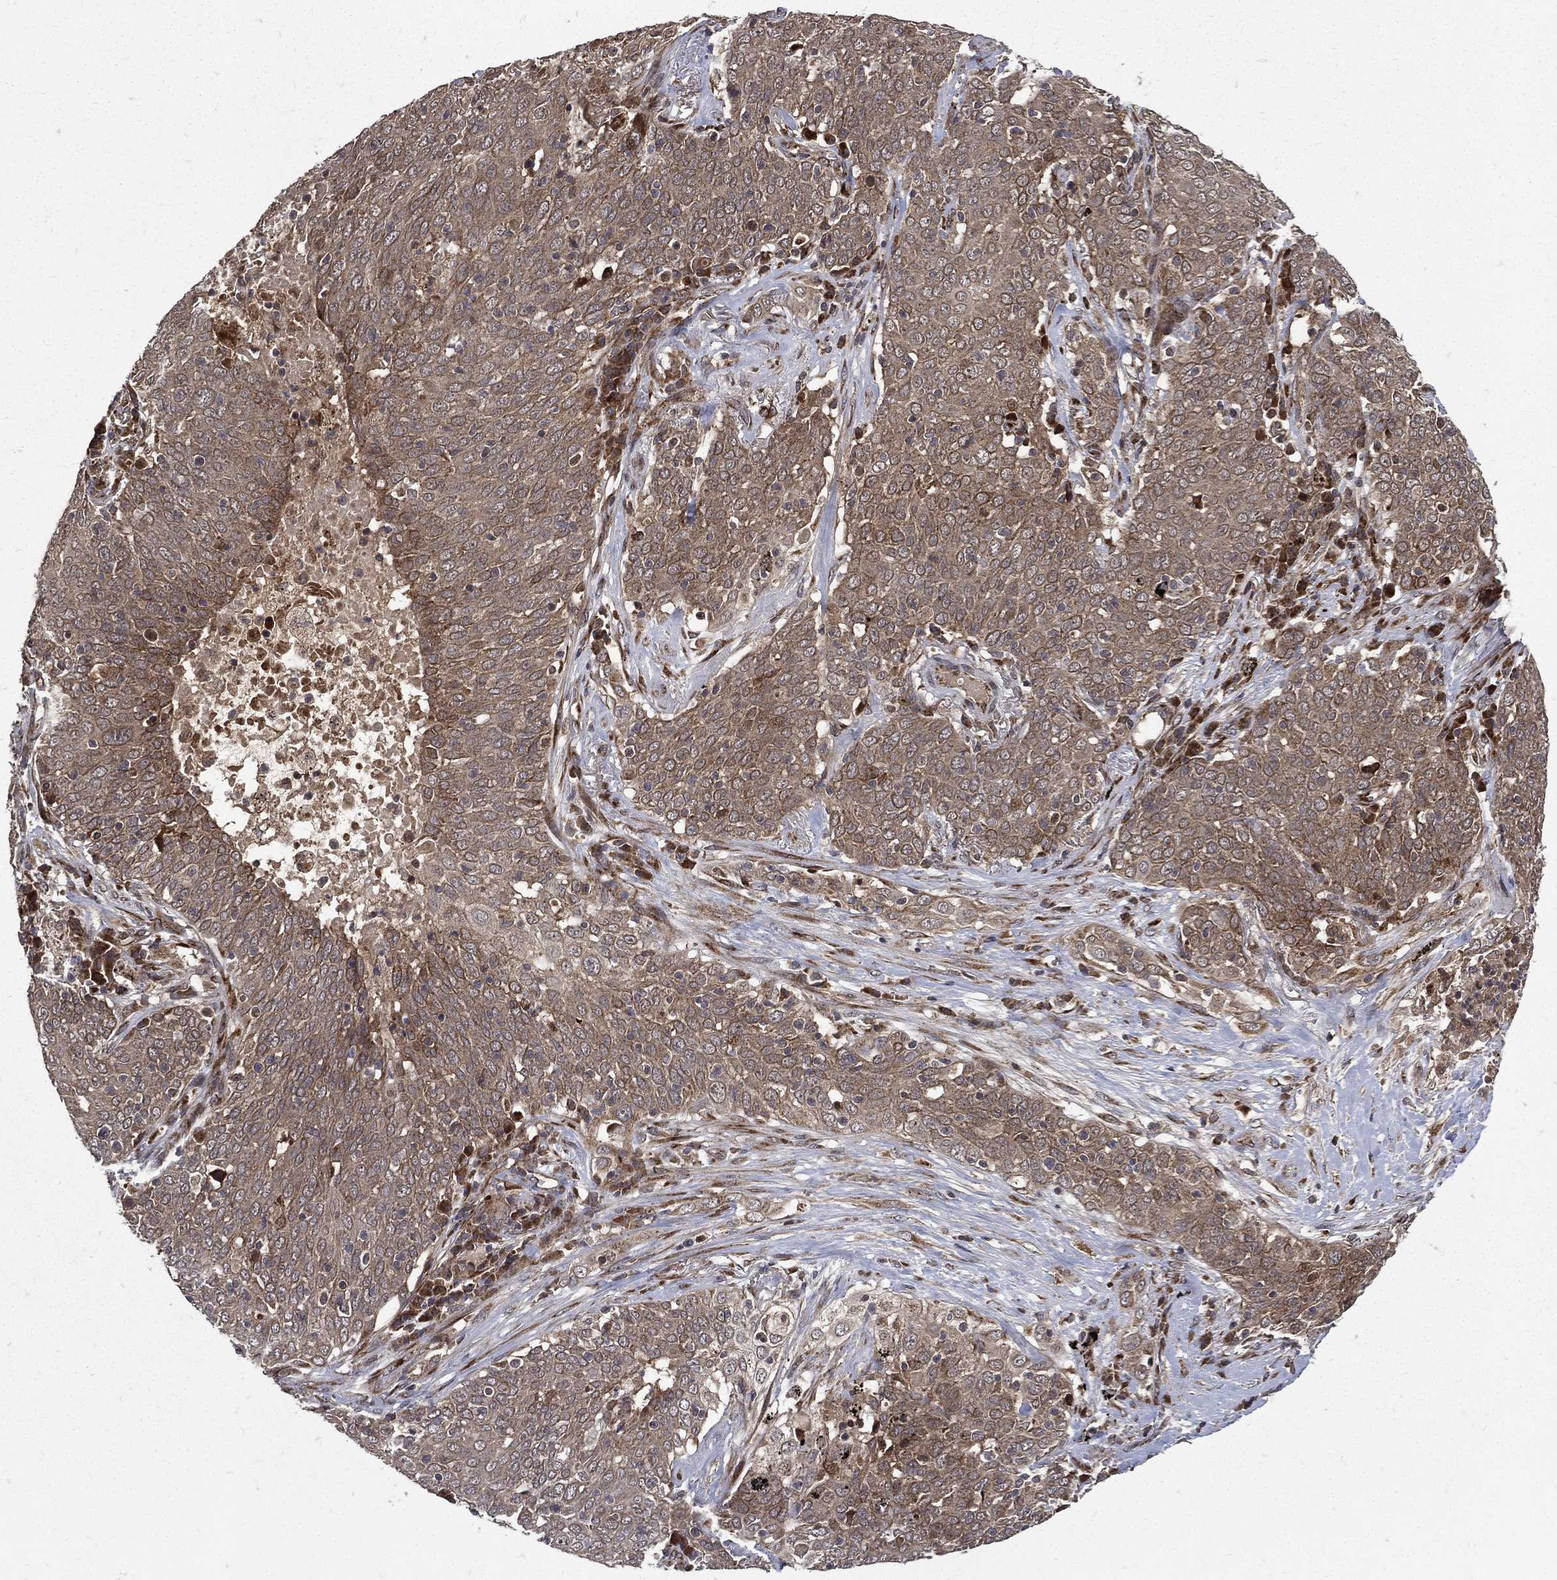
{"staining": {"intensity": "strong", "quantity": "25%-75%", "location": "cytoplasmic/membranous,nuclear"}, "tissue": "lung cancer", "cell_type": "Tumor cells", "image_type": "cancer", "snomed": [{"axis": "morphology", "description": "Squamous cell carcinoma, NOS"}, {"axis": "topography", "description": "Lung"}], "caption": "Protein staining of squamous cell carcinoma (lung) tissue shows strong cytoplasmic/membranous and nuclear staining in about 25%-75% of tumor cells.", "gene": "RAB11FIP4", "patient": {"sex": "male", "age": 82}}